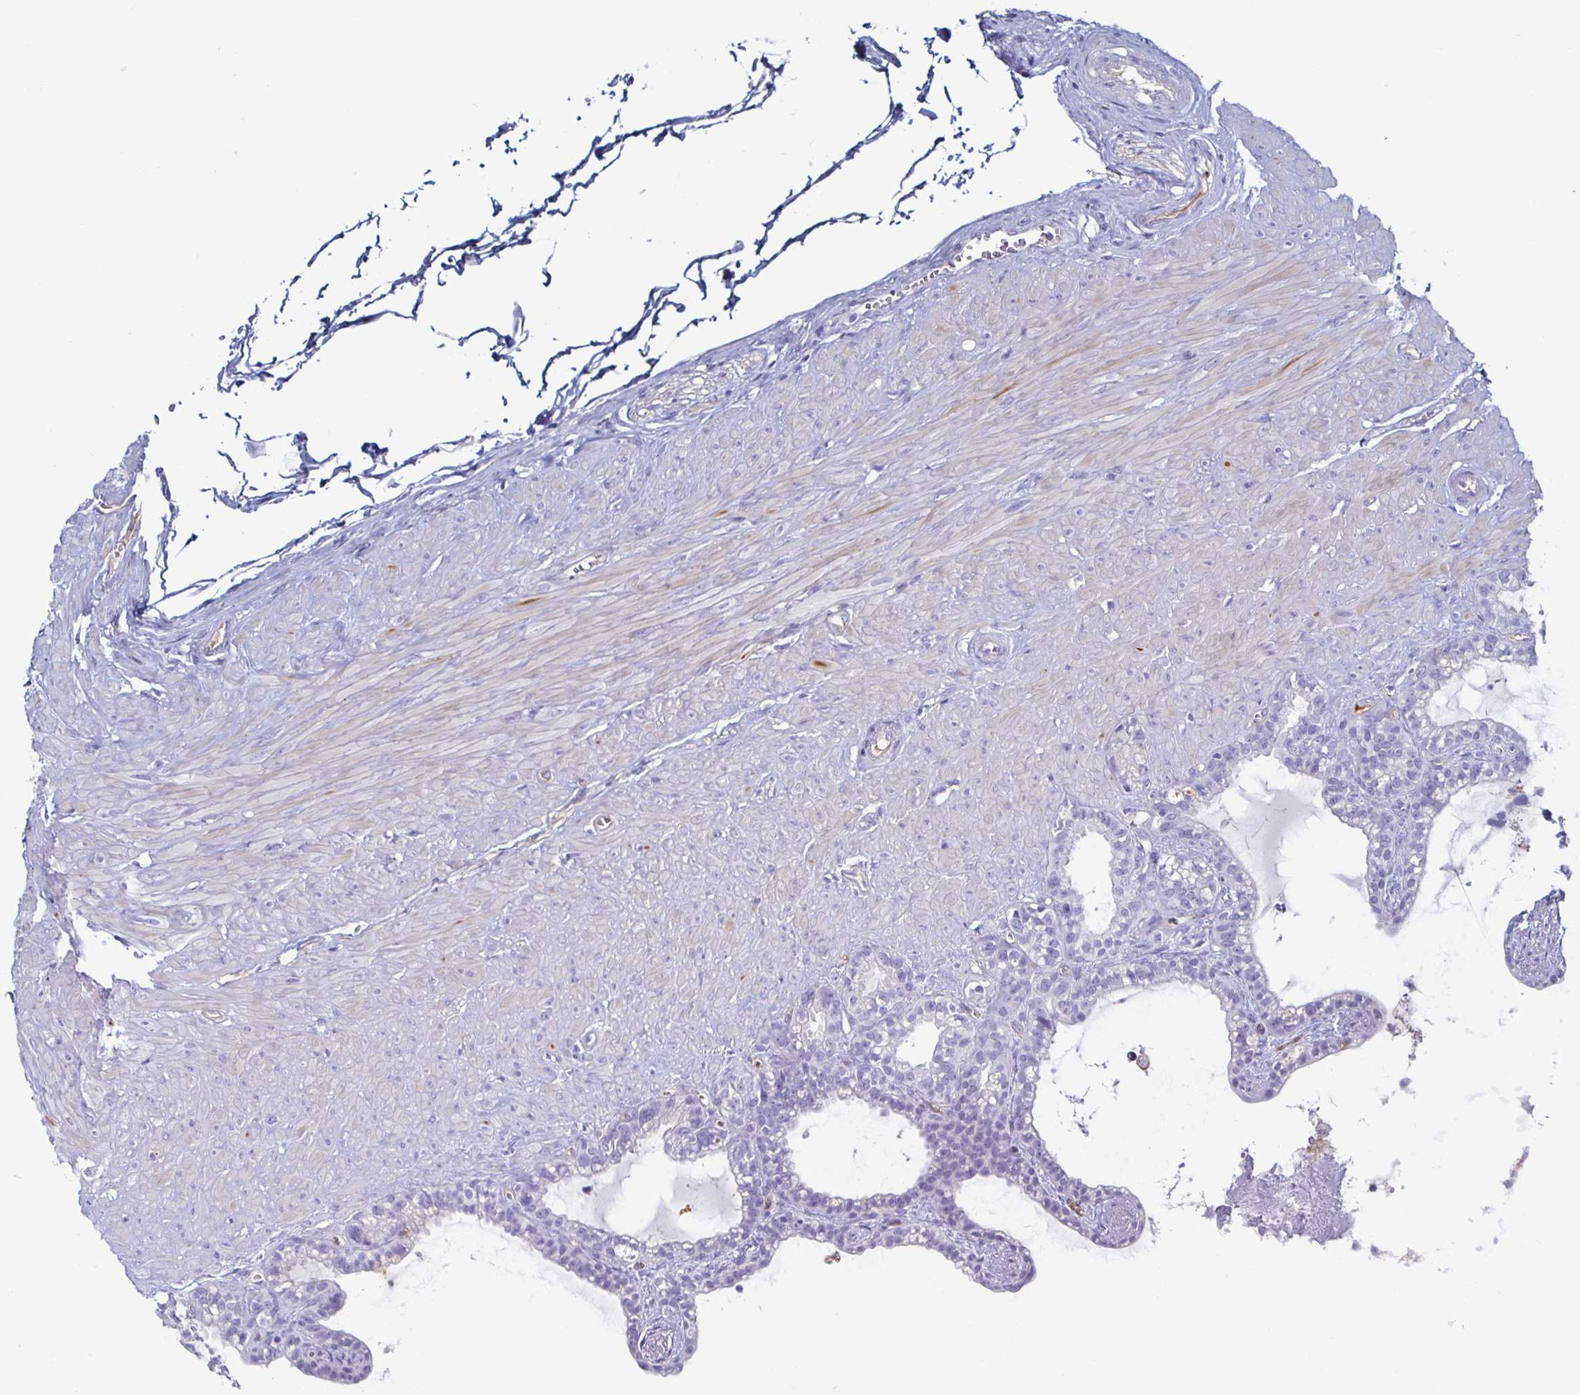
{"staining": {"intensity": "negative", "quantity": "none", "location": "none"}, "tissue": "seminal vesicle", "cell_type": "Glandular cells", "image_type": "normal", "snomed": [{"axis": "morphology", "description": "Normal tissue, NOS"}, {"axis": "topography", "description": "Seminal veicle"}], "caption": "This is an IHC image of benign seminal vesicle. There is no staining in glandular cells.", "gene": "ACSBG2", "patient": {"sex": "male", "age": 76}}